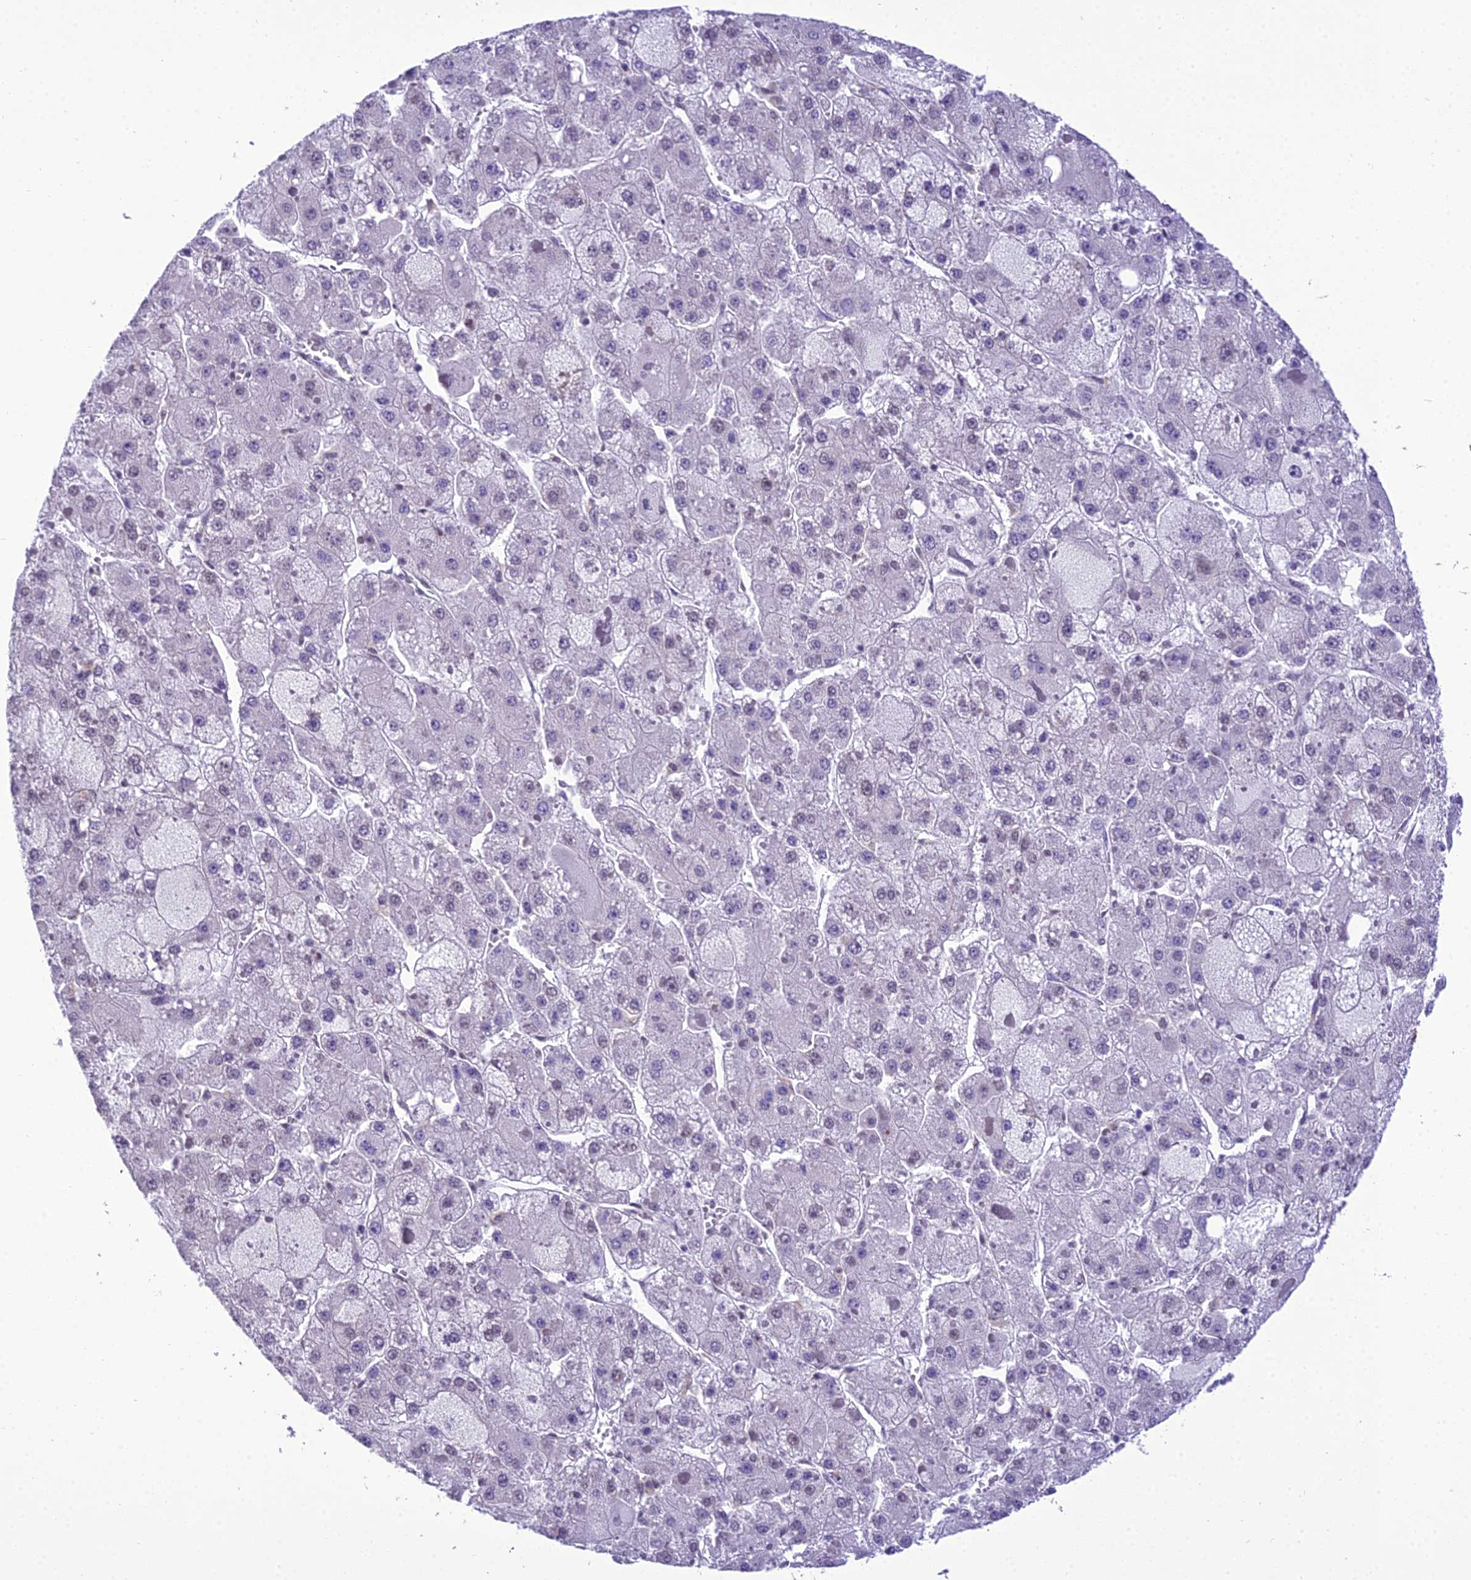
{"staining": {"intensity": "negative", "quantity": "none", "location": "none"}, "tissue": "liver cancer", "cell_type": "Tumor cells", "image_type": "cancer", "snomed": [{"axis": "morphology", "description": "Carcinoma, Hepatocellular, NOS"}, {"axis": "topography", "description": "Liver"}], "caption": "This histopathology image is of liver hepatocellular carcinoma stained with IHC to label a protein in brown with the nuclei are counter-stained blue. There is no positivity in tumor cells.", "gene": "SH3RF3", "patient": {"sex": "female", "age": 73}}